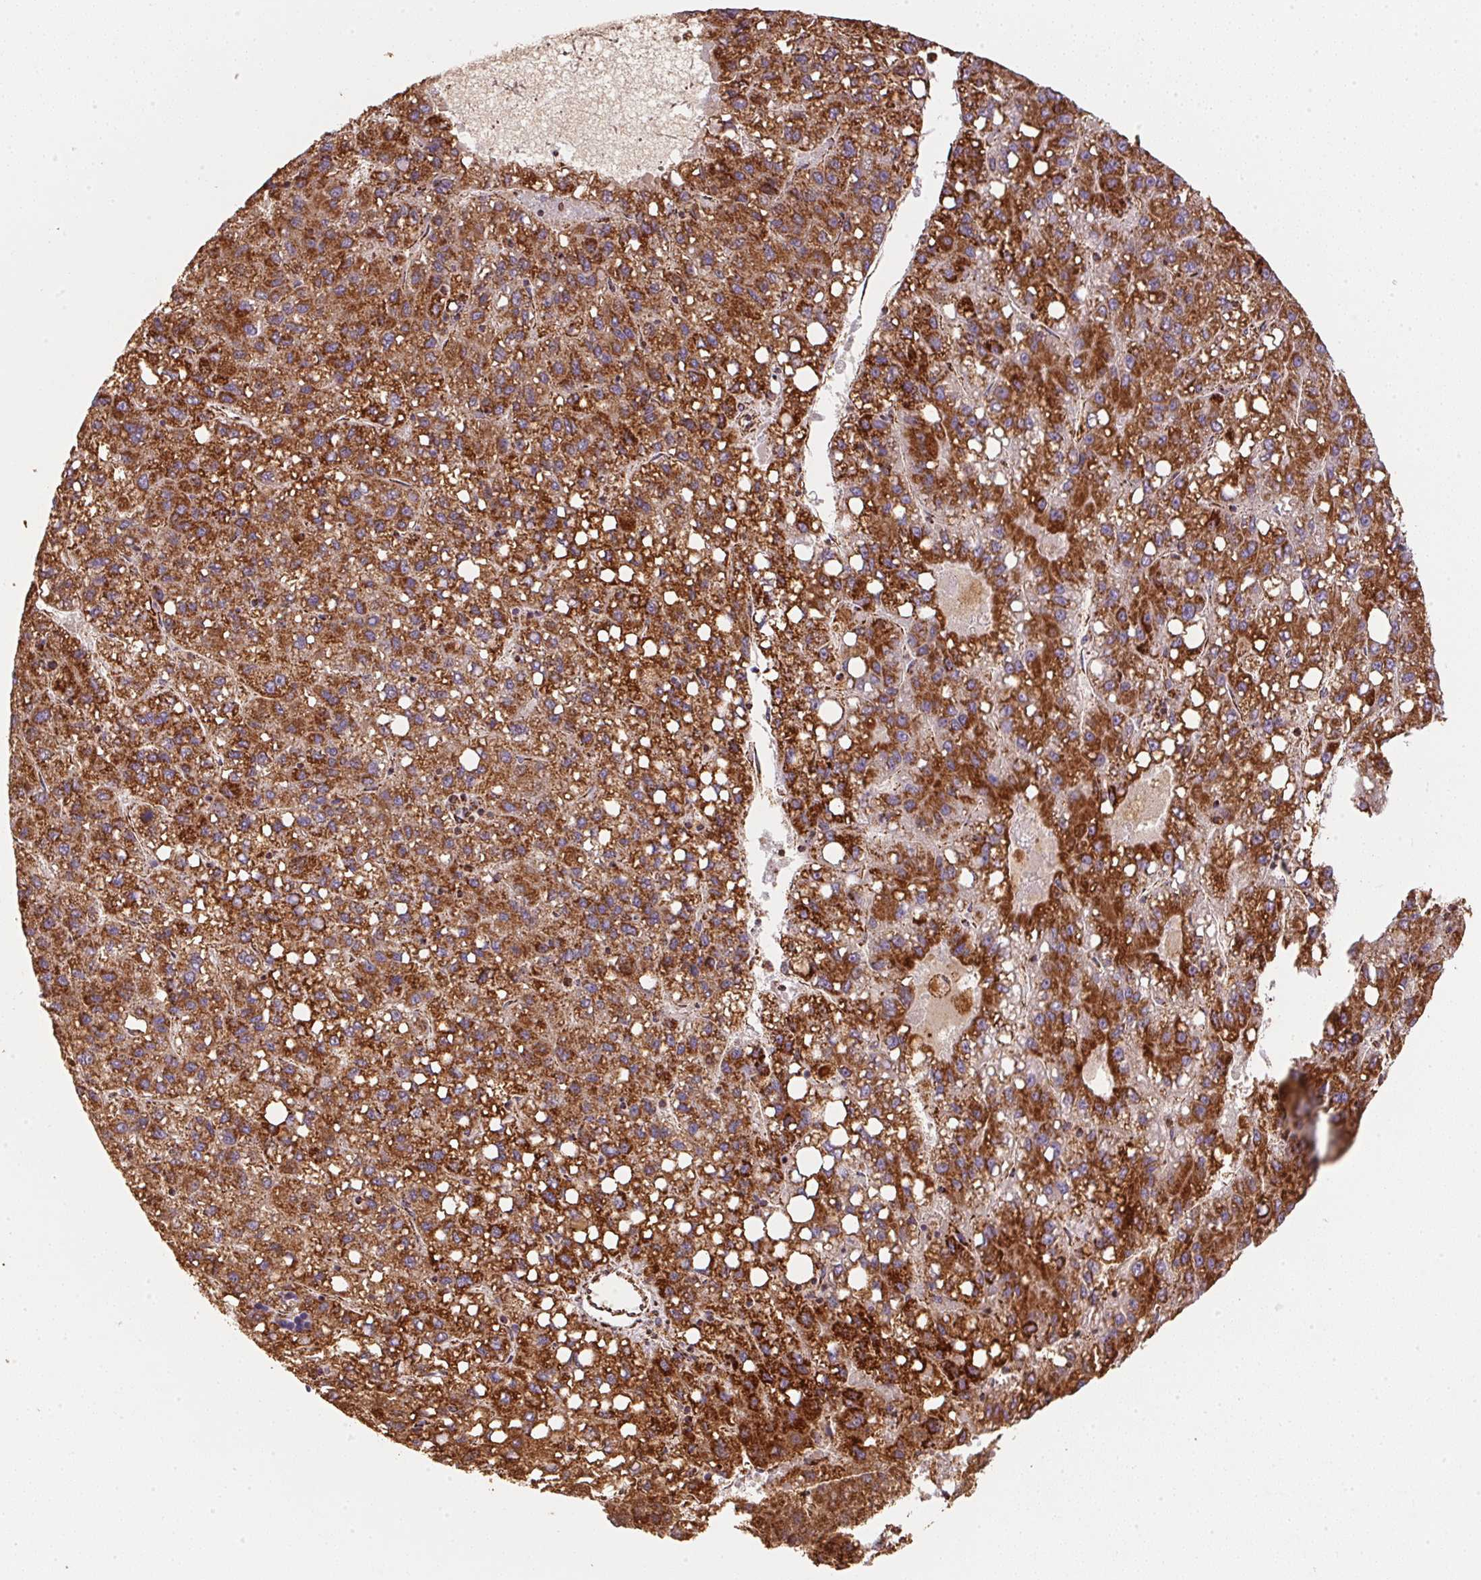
{"staining": {"intensity": "strong", "quantity": ">75%", "location": "cytoplasmic/membranous"}, "tissue": "liver cancer", "cell_type": "Tumor cells", "image_type": "cancer", "snomed": [{"axis": "morphology", "description": "Carcinoma, Hepatocellular, NOS"}, {"axis": "topography", "description": "Liver"}], "caption": "The micrograph demonstrates a brown stain indicating the presence of a protein in the cytoplasmic/membranous of tumor cells in hepatocellular carcinoma (liver). The staining was performed using DAB, with brown indicating positive protein expression. Nuclei are stained blue with hematoxylin.", "gene": "NDUFS2", "patient": {"sex": "female", "age": 82}}